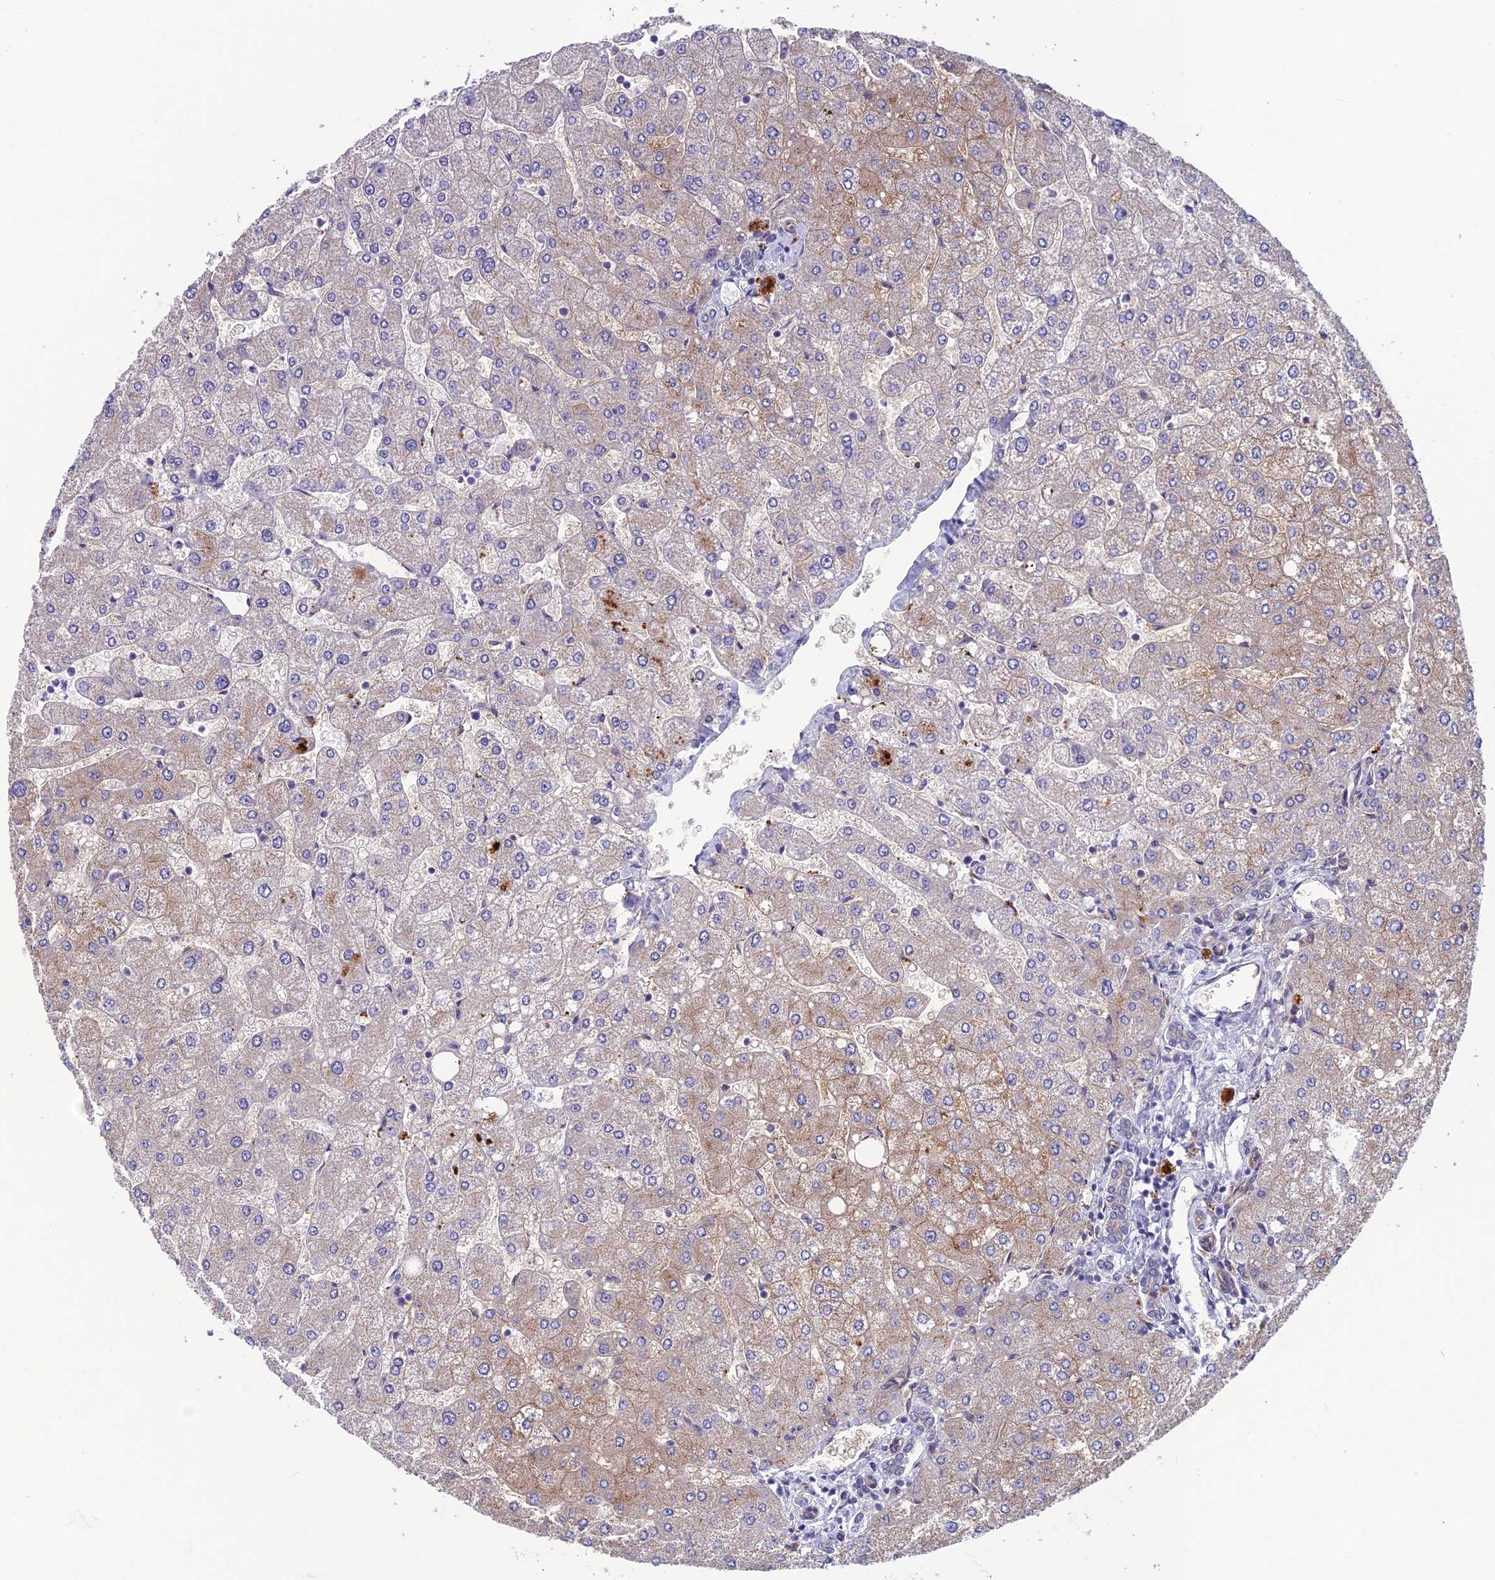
{"staining": {"intensity": "negative", "quantity": "none", "location": "none"}, "tissue": "liver", "cell_type": "Cholangiocytes", "image_type": "normal", "snomed": [{"axis": "morphology", "description": "Normal tissue, NOS"}, {"axis": "topography", "description": "Liver"}], "caption": "Immunohistochemistry (IHC) image of normal liver: liver stained with DAB displays no significant protein positivity in cholangiocytes.", "gene": "FKBPL", "patient": {"sex": "male", "age": 55}}